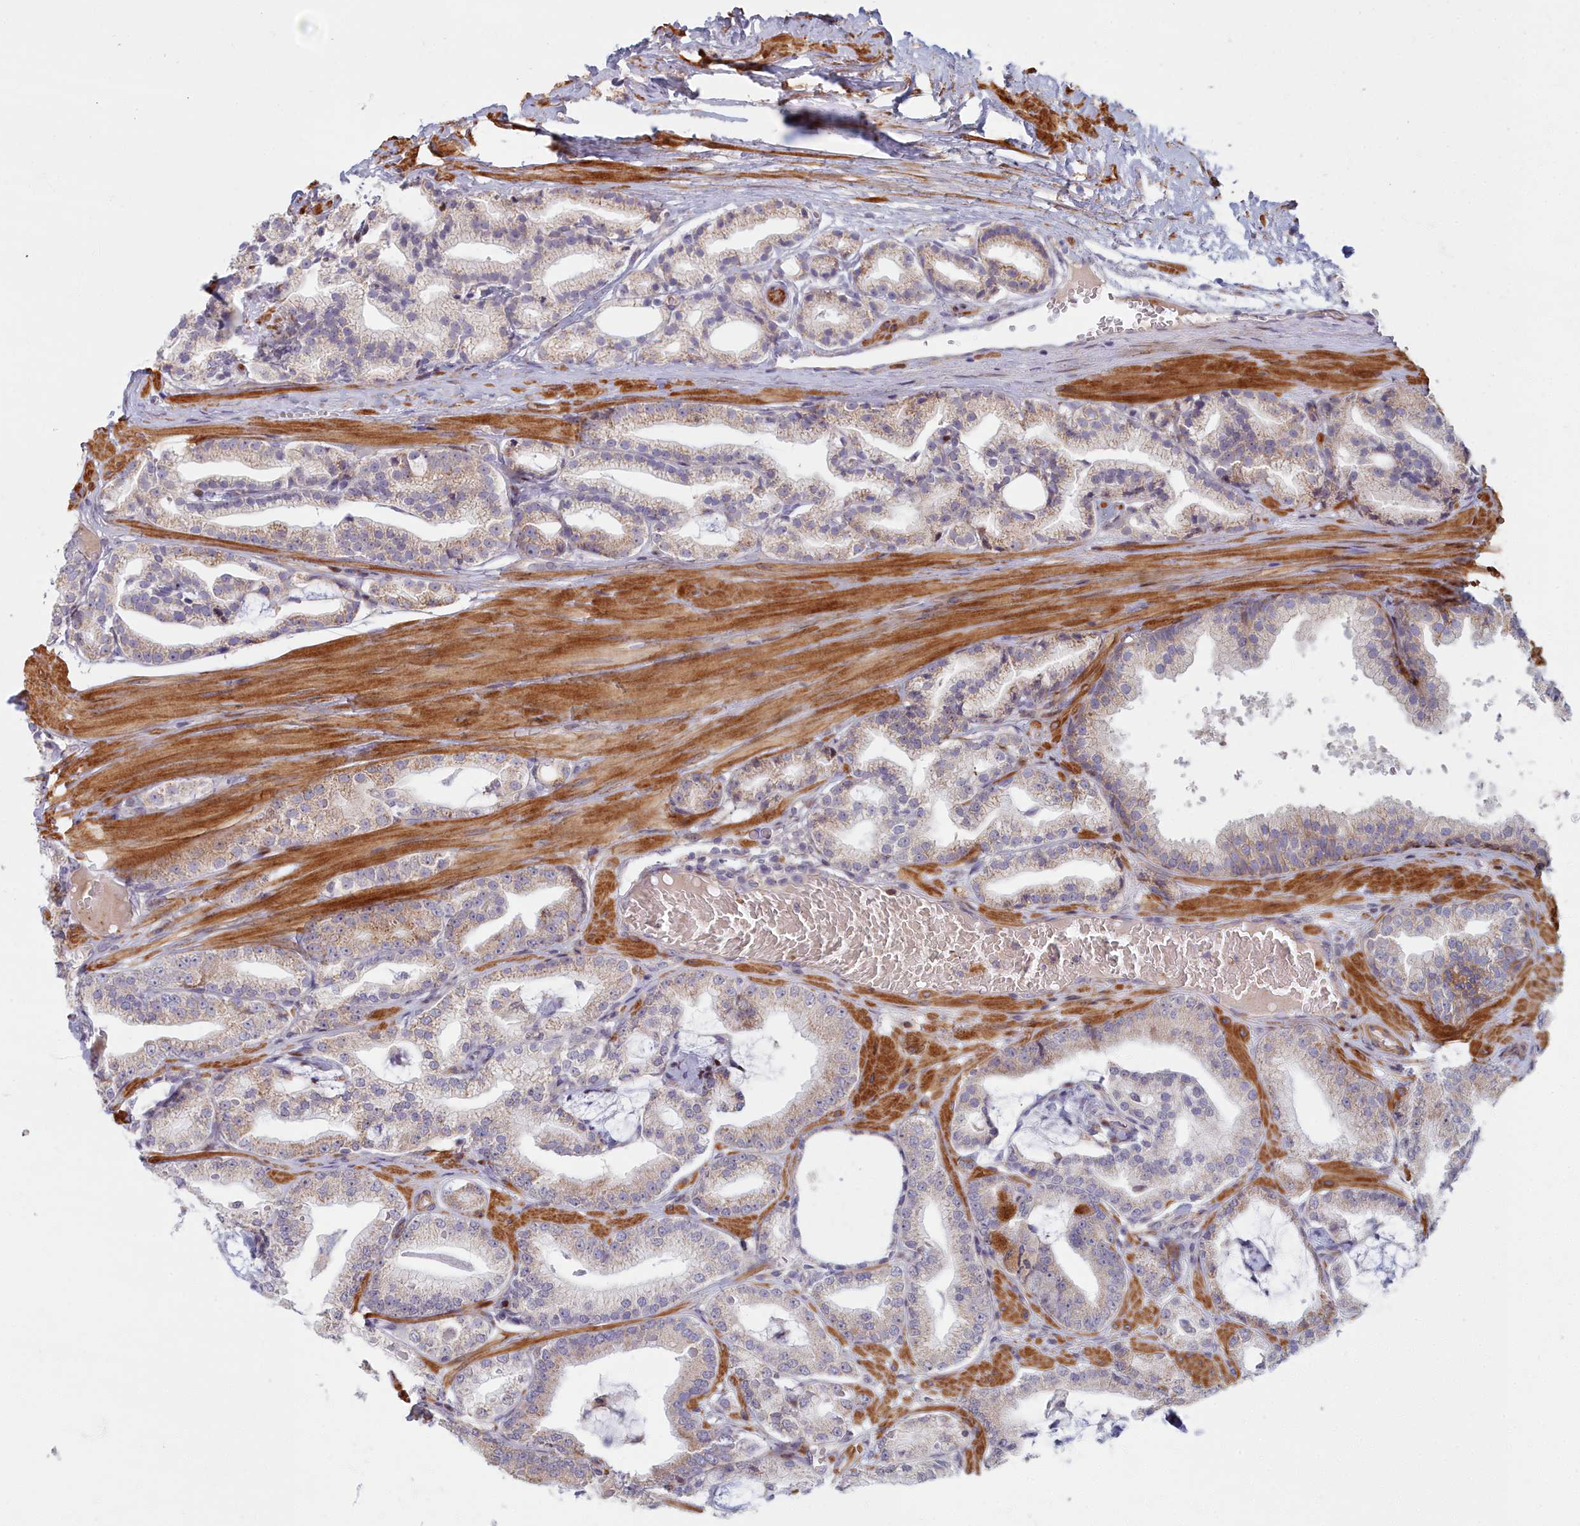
{"staining": {"intensity": "moderate", "quantity": "<25%", "location": "cytoplasmic/membranous"}, "tissue": "prostate cancer", "cell_type": "Tumor cells", "image_type": "cancer", "snomed": [{"axis": "morphology", "description": "Adenocarcinoma, High grade"}, {"axis": "topography", "description": "Prostate"}], "caption": "Brown immunohistochemical staining in human prostate cancer reveals moderate cytoplasmic/membranous positivity in approximately <25% of tumor cells. The protein is shown in brown color, while the nuclei are stained blue.", "gene": "C15orf40", "patient": {"sex": "male", "age": 71}}